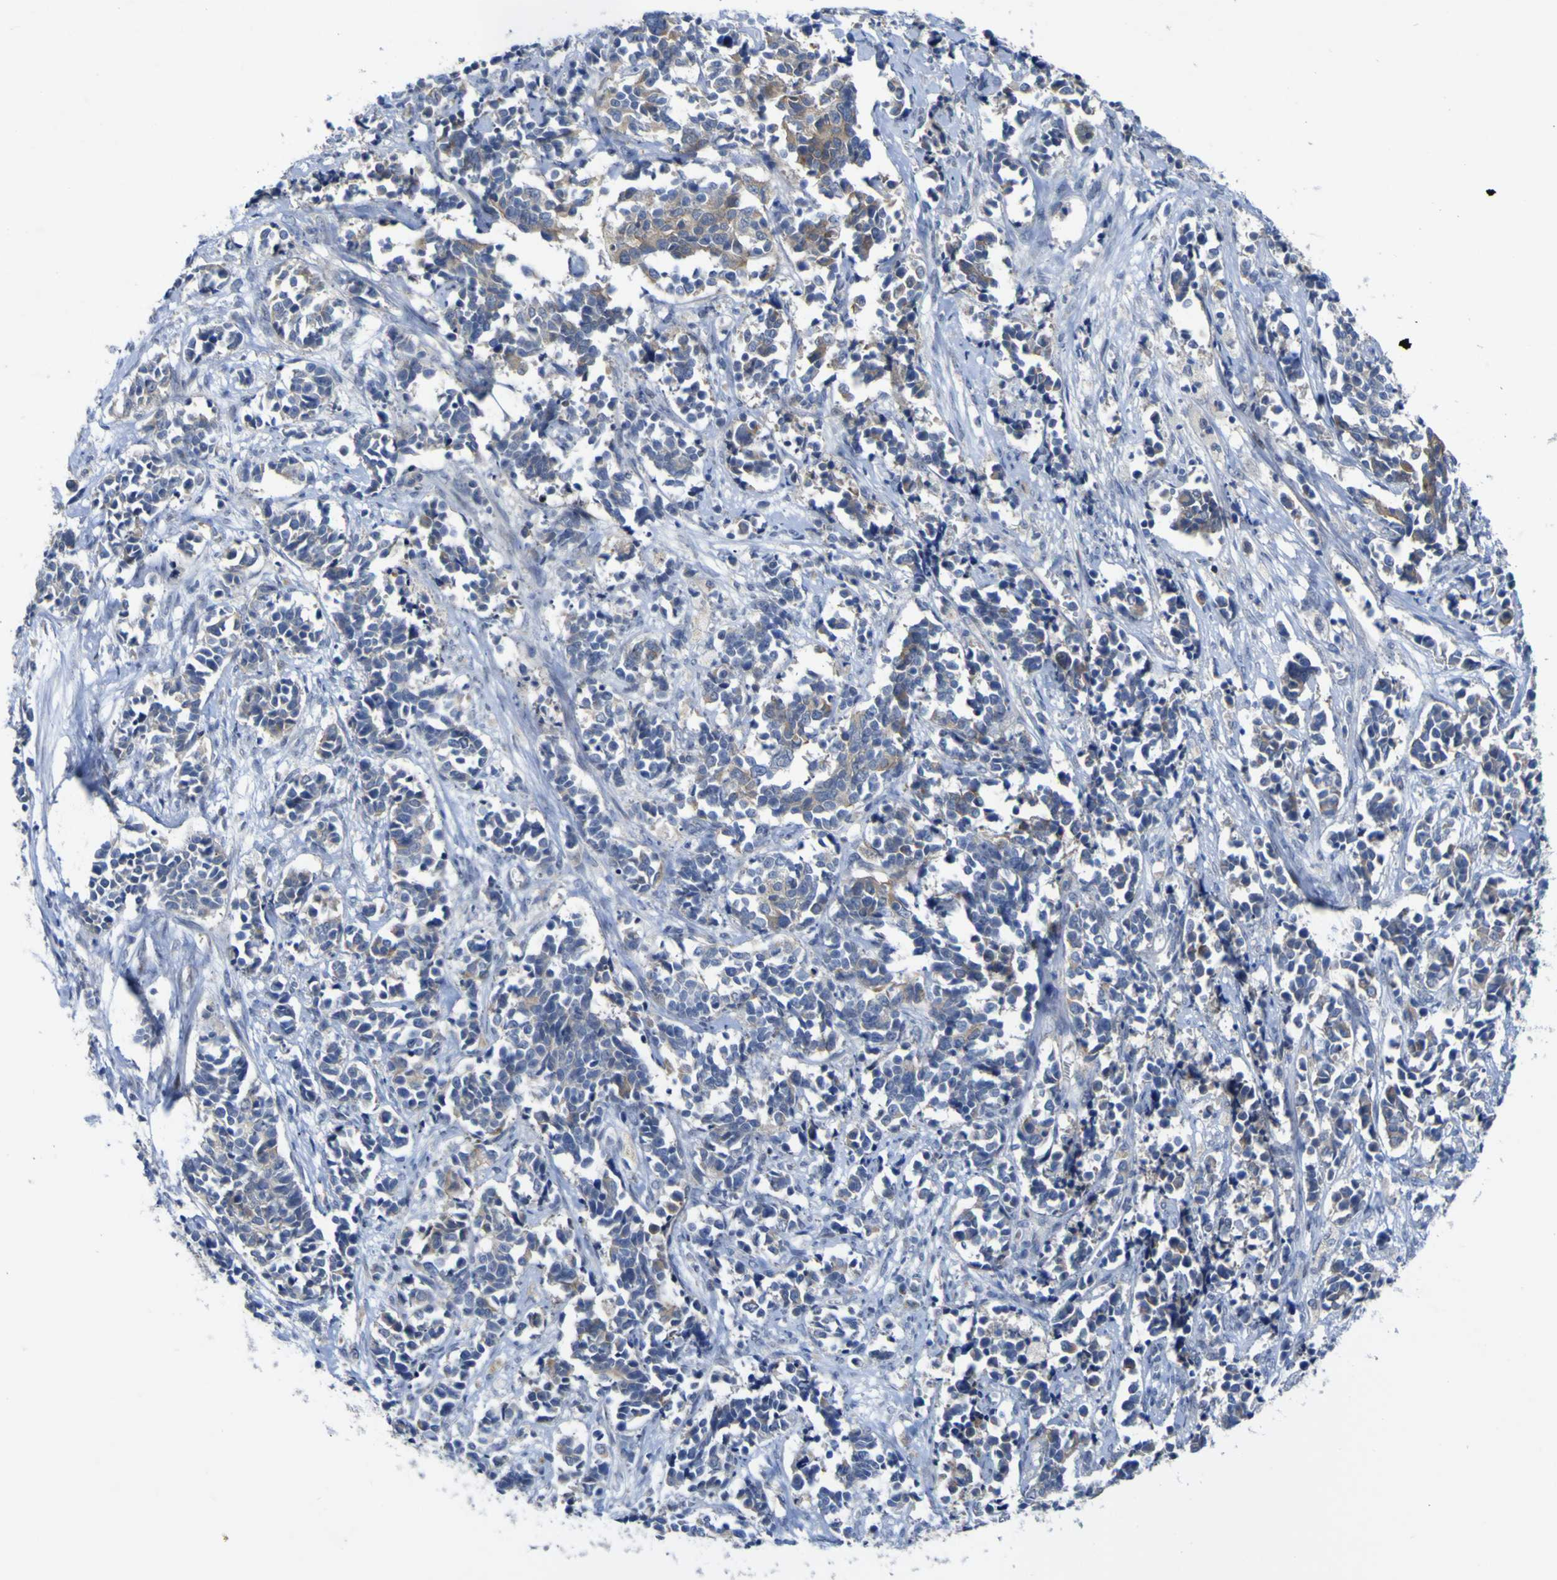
{"staining": {"intensity": "weak", "quantity": "<25%", "location": "cytoplasmic/membranous"}, "tissue": "cervical cancer", "cell_type": "Tumor cells", "image_type": "cancer", "snomed": [{"axis": "morphology", "description": "Normal tissue, NOS"}, {"axis": "morphology", "description": "Squamous cell carcinoma, NOS"}, {"axis": "topography", "description": "Cervix"}], "caption": "DAB (3,3'-diaminobenzidine) immunohistochemical staining of cervical cancer shows no significant staining in tumor cells. (Stains: DAB immunohistochemistry with hematoxylin counter stain, Microscopy: brightfield microscopy at high magnification).", "gene": "NAV1", "patient": {"sex": "female", "age": 35}}